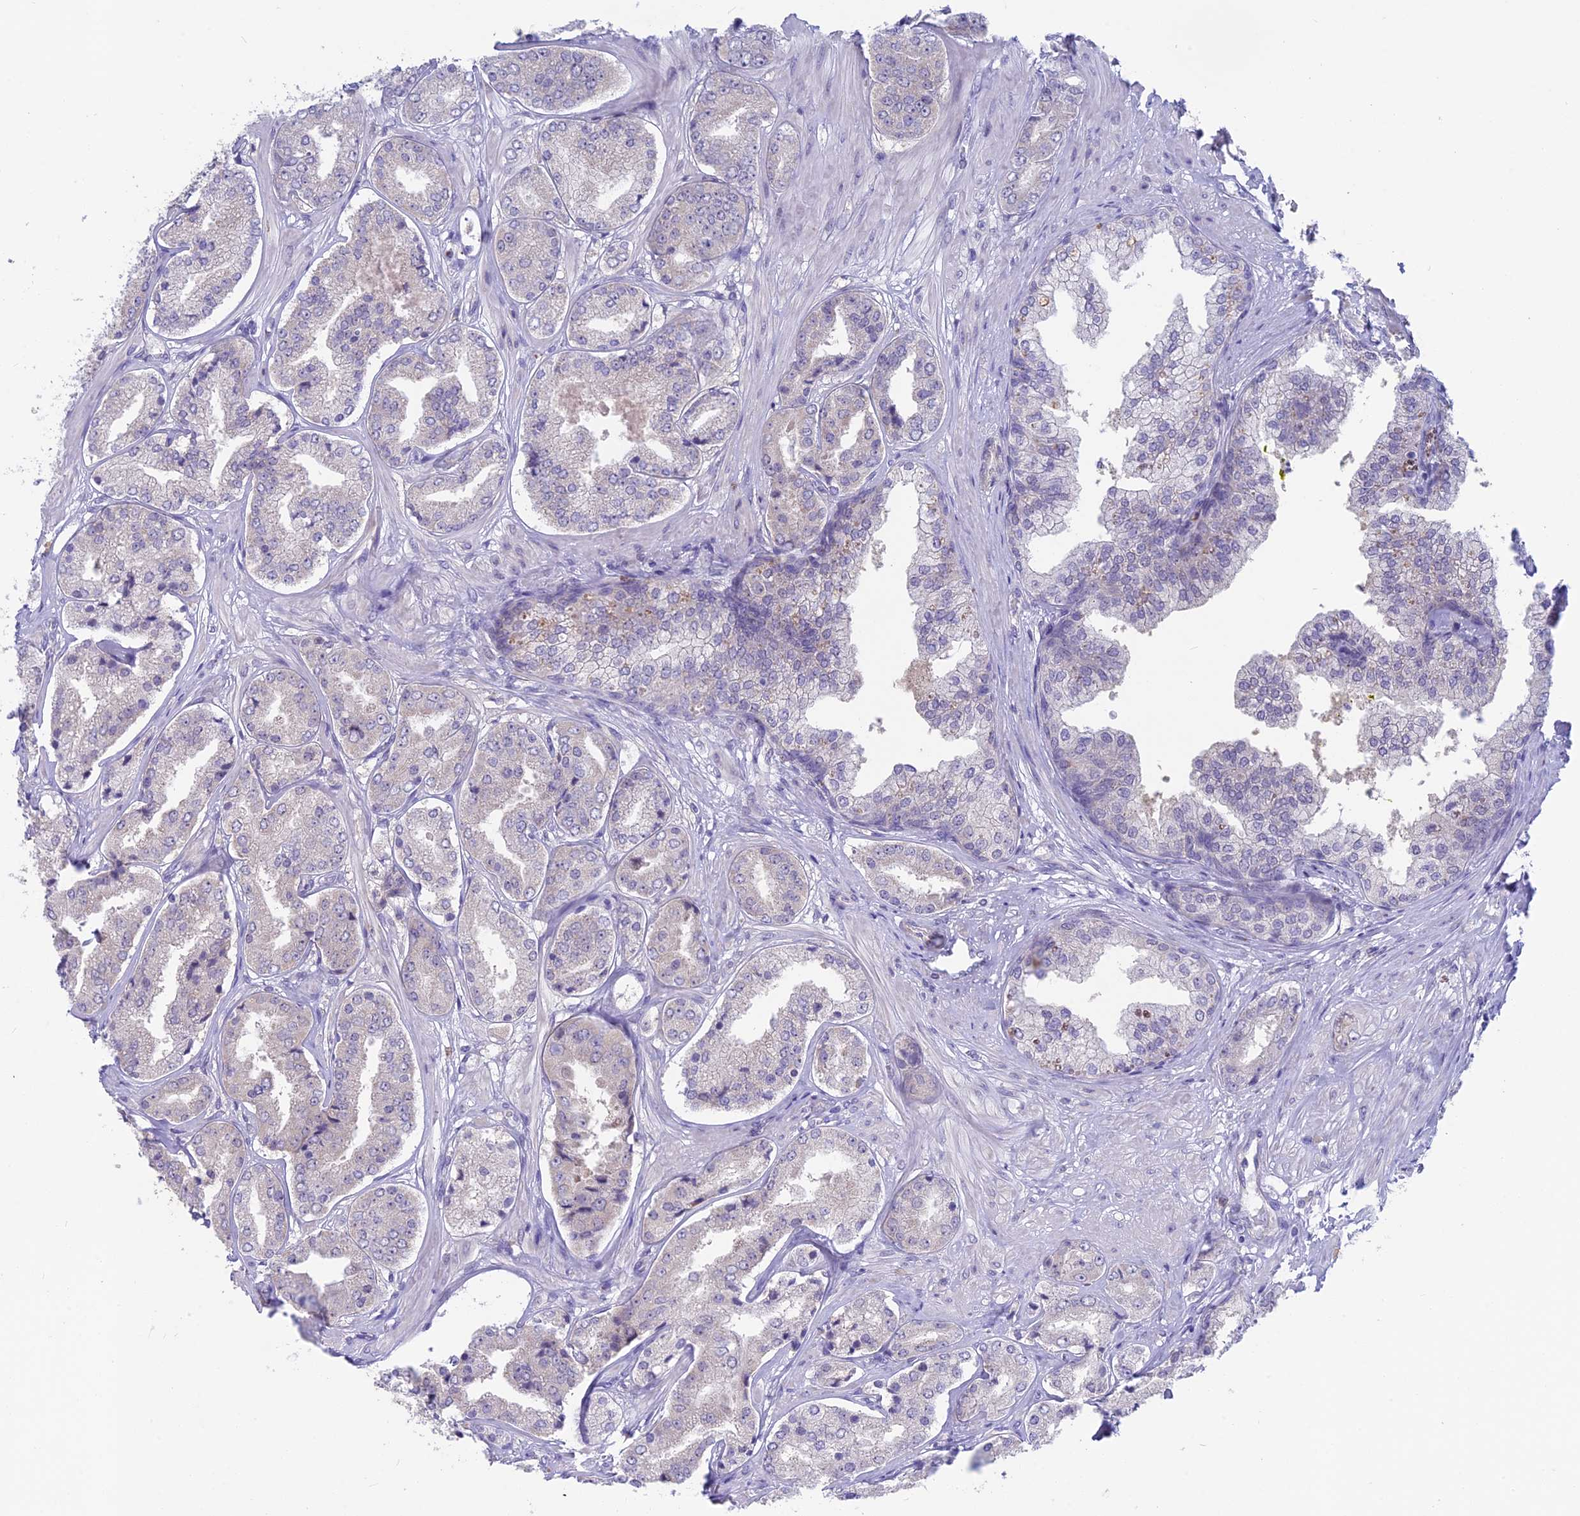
{"staining": {"intensity": "negative", "quantity": "none", "location": "none"}, "tissue": "prostate cancer", "cell_type": "Tumor cells", "image_type": "cancer", "snomed": [{"axis": "morphology", "description": "Adenocarcinoma, High grade"}, {"axis": "topography", "description": "Prostate"}], "caption": "This is an immunohistochemistry (IHC) histopathology image of human adenocarcinoma (high-grade) (prostate). There is no staining in tumor cells.", "gene": "SNTN", "patient": {"sex": "male", "age": 63}}